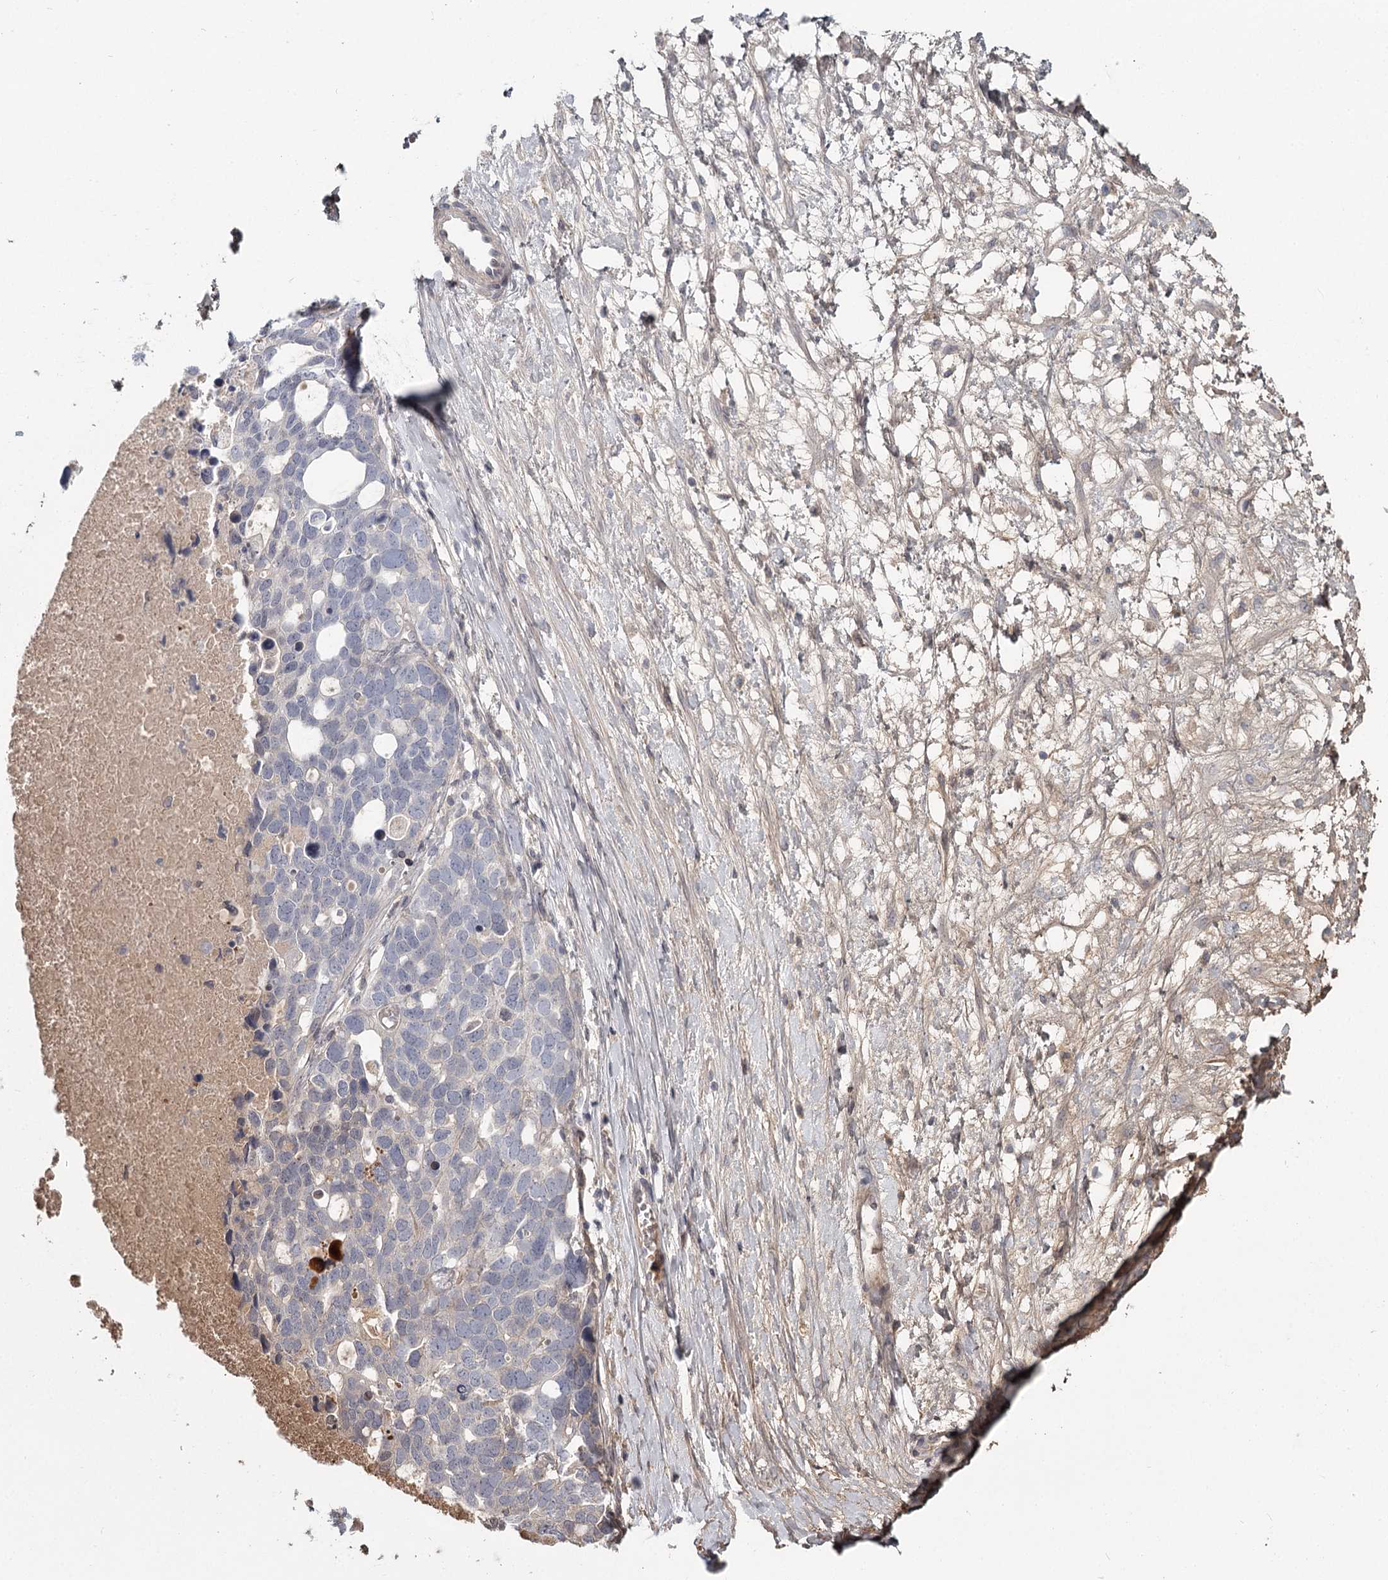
{"staining": {"intensity": "negative", "quantity": "none", "location": "none"}, "tissue": "ovarian cancer", "cell_type": "Tumor cells", "image_type": "cancer", "snomed": [{"axis": "morphology", "description": "Cystadenocarcinoma, serous, NOS"}, {"axis": "topography", "description": "Ovary"}], "caption": "The histopathology image displays no significant positivity in tumor cells of serous cystadenocarcinoma (ovarian). The staining is performed using DAB (3,3'-diaminobenzidine) brown chromogen with nuclei counter-stained in using hematoxylin.", "gene": "DHRS9", "patient": {"sex": "female", "age": 54}}